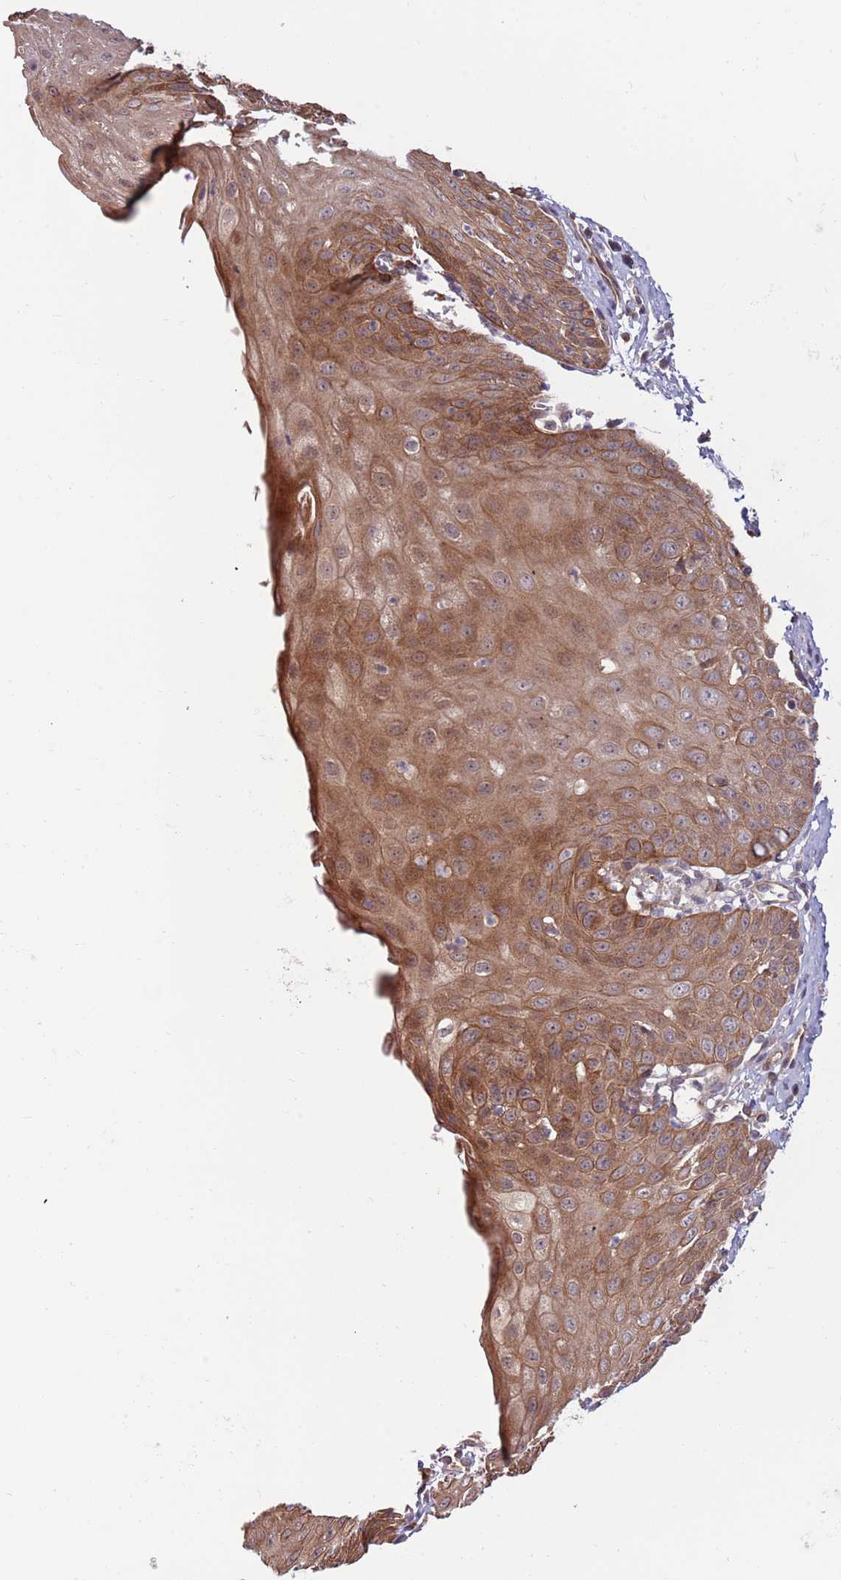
{"staining": {"intensity": "moderate", "quantity": ">75%", "location": "cytoplasmic/membranous"}, "tissue": "esophagus", "cell_type": "Squamous epithelial cells", "image_type": "normal", "snomed": [{"axis": "morphology", "description": "Normal tissue, NOS"}, {"axis": "topography", "description": "Esophagus"}], "caption": "This image shows normal esophagus stained with immunohistochemistry to label a protein in brown. The cytoplasmic/membranous of squamous epithelial cells show moderate positivity for the protein. Nuclei are counter-stained blue.", "gene": "HAUS3", "patient": {"sex": "male", "age": 71}}